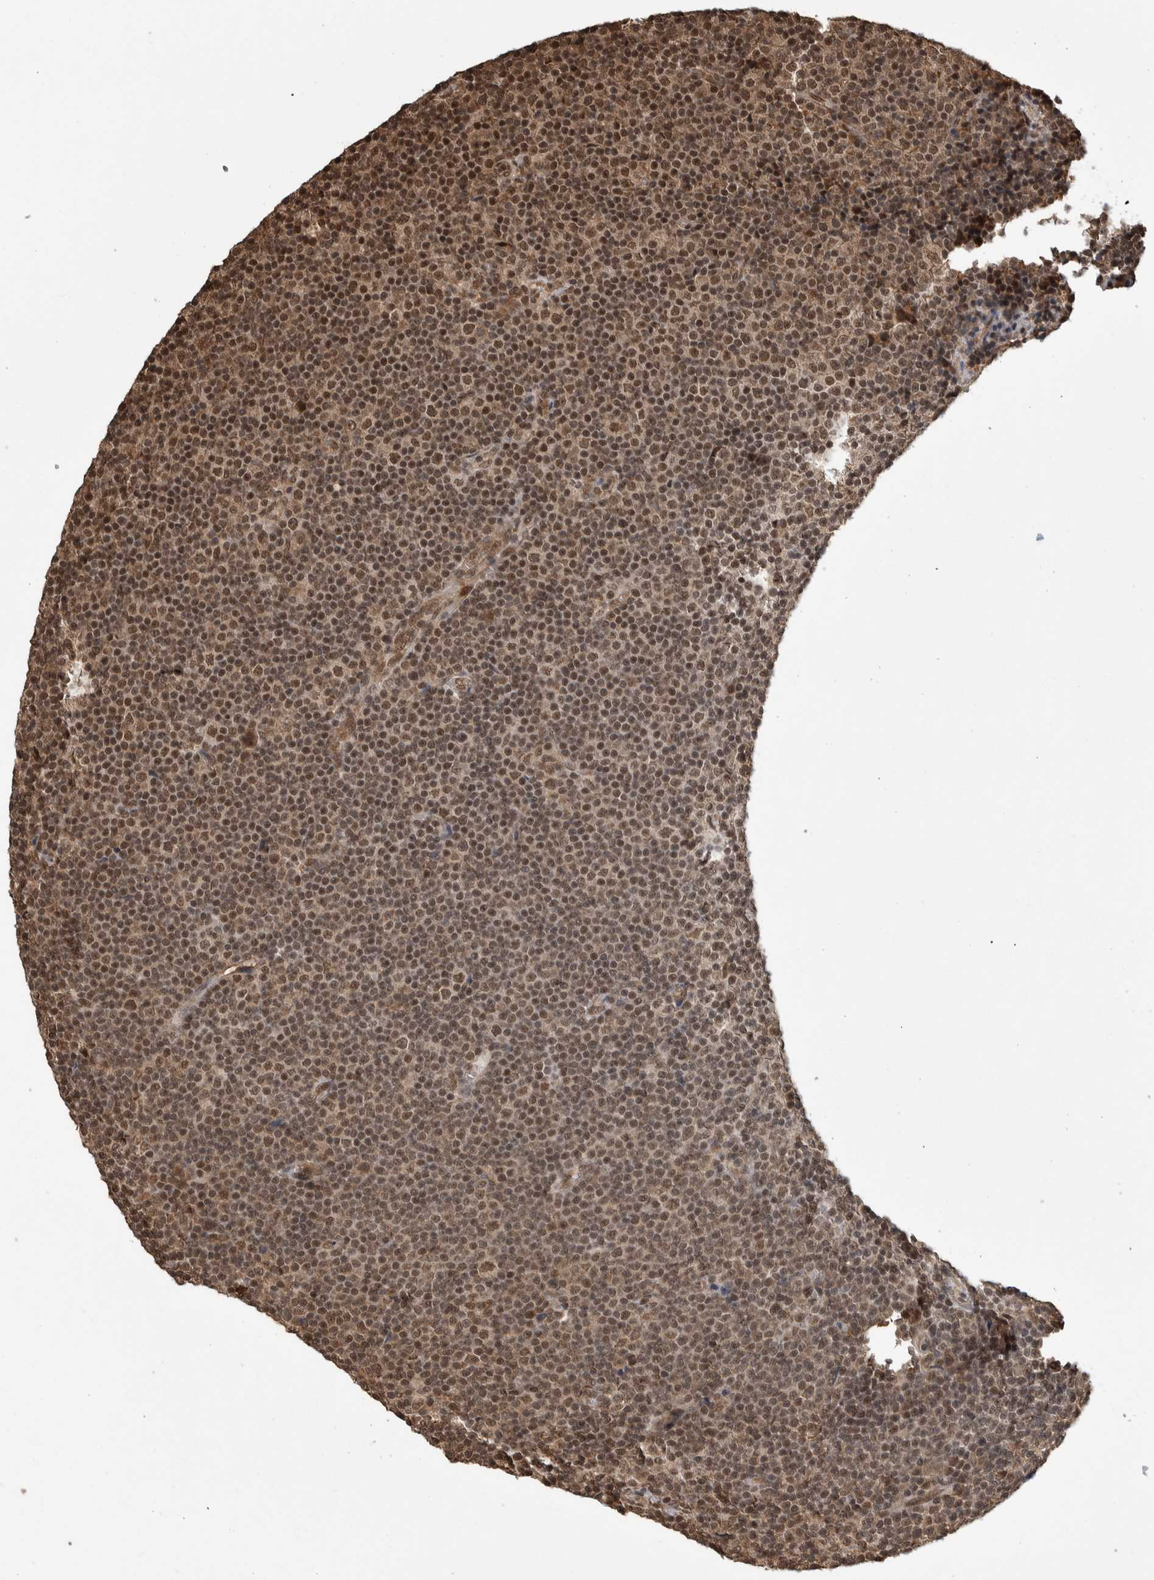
{"staining": {"intensity": "moderate", "quantity": ">75%", "location": "nuclear"}, "tissue": "lymphoma", "cell_type": "Tumor cells", "image_type": "cancer", "snomed": [{"axis": "morphology", "description": "Malignant lymphoma, non-Hodgkin's type, Low grade"}, {"axis": "topography", "description": "Lymph node"}], "caption": "Immunohistochemistry (IHC) photomicrograph of human malignant lymphoma, non-Hodgkin's type (low-grade) stained for a protein (brown), which demonstrates medium levels of moderate nuclear staining in approximately >75% of tumor cells.", "gene": "ZNF592", "patient": {"sex": "female", "age": 67}}